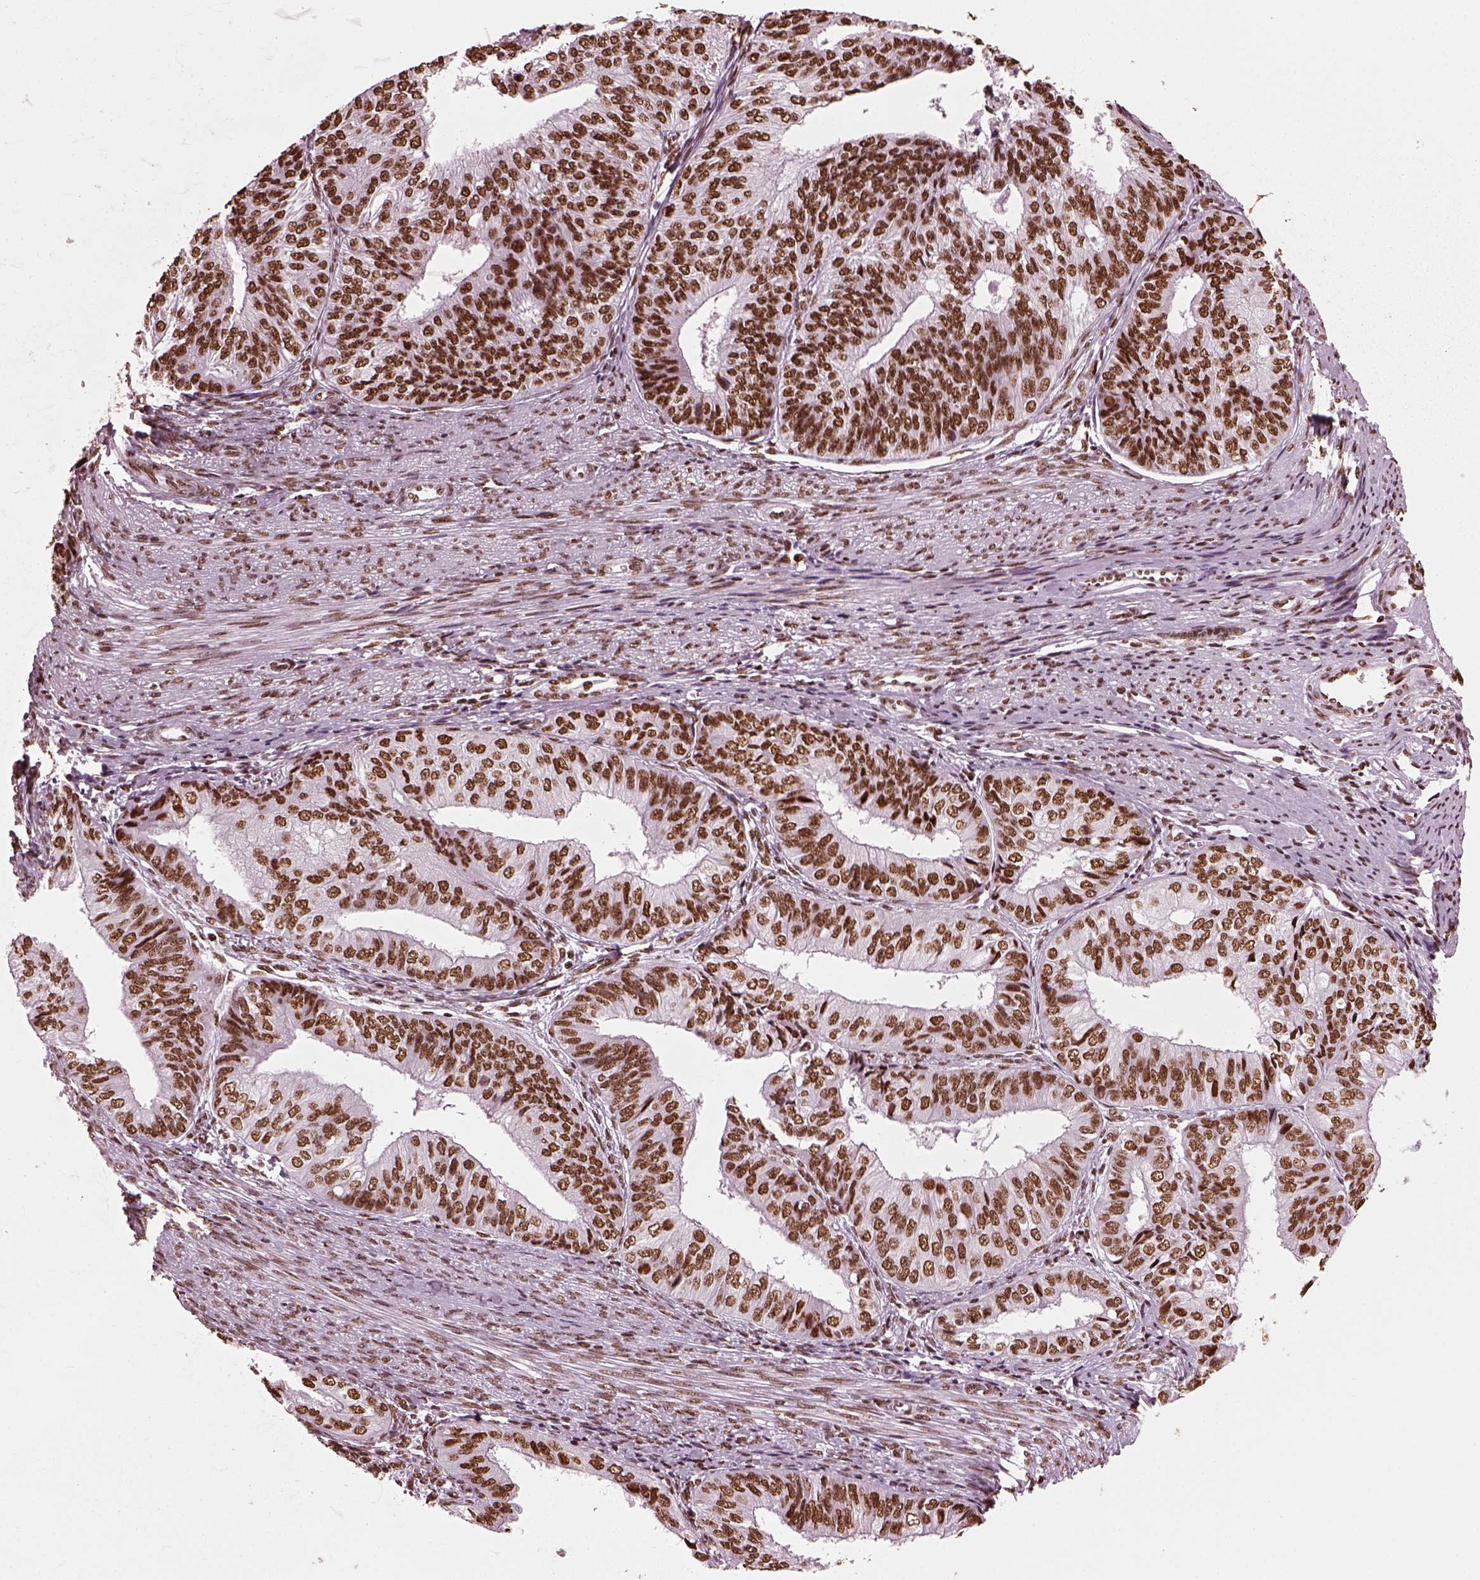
{"staining": {"intensity": "strong", "quantity": ">75%", "location": "nuclear"}, "tissue": "endometrial cancer", "cell_type": "Tumor cells", "image_type": "cancer", "snomed": [{"axis": "morphology", "description": "Adenocarcinoma, NOS"}, {"axis": "topography", "description": "Endometrium"}], "caption": "There is high levels of strong nuclear positivity in tumor cells of endometrial cancer, as demonstrated by immunohistochemical staining (brown color).", "gene": "CBFA2T3", "patient": {"sex": "female", "age": 58}}